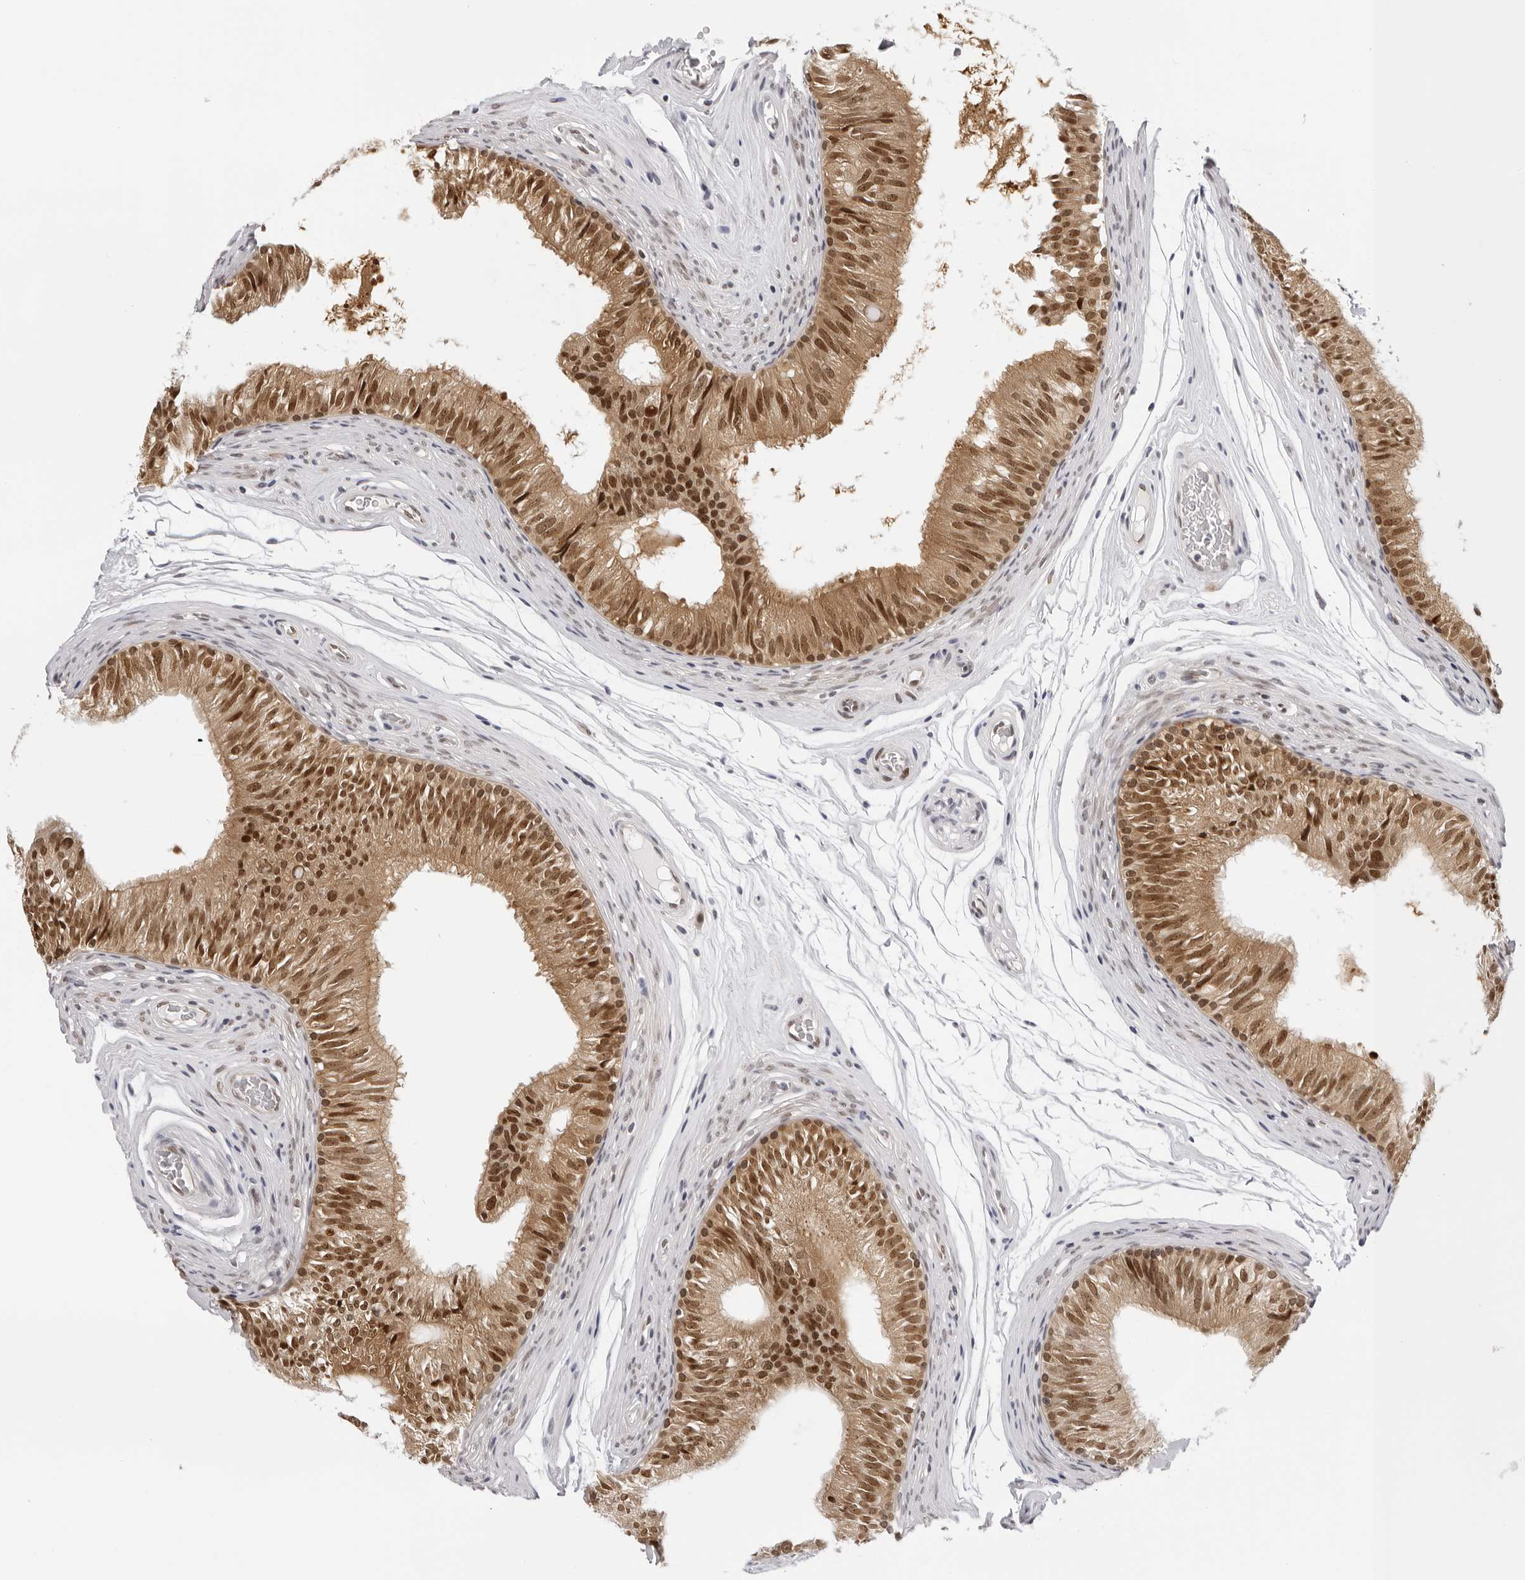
{"staining": {"intensity": "moderate", "quantity": ">75%", "location": "cytoplasmic/membranous,nuclear"}, "tissue": "epididymis", "cell_type": "Glandular cells", "image_type": "normal", "snomed": [{"axis": "morphology", "description": "Normal tissue, NOS"}, {"axis": "topography", "description": "Epididymis"}], "caption": "Immunohistochemistry micrograph of normal epididymis stained for a protein (brown), which shows medium levels of moderate cytoplasmic/membranous,nuclear positivity in about >75% of glandular cells.", "gene": "WDR77", "patient": {"sex": "male", "age": 36}}